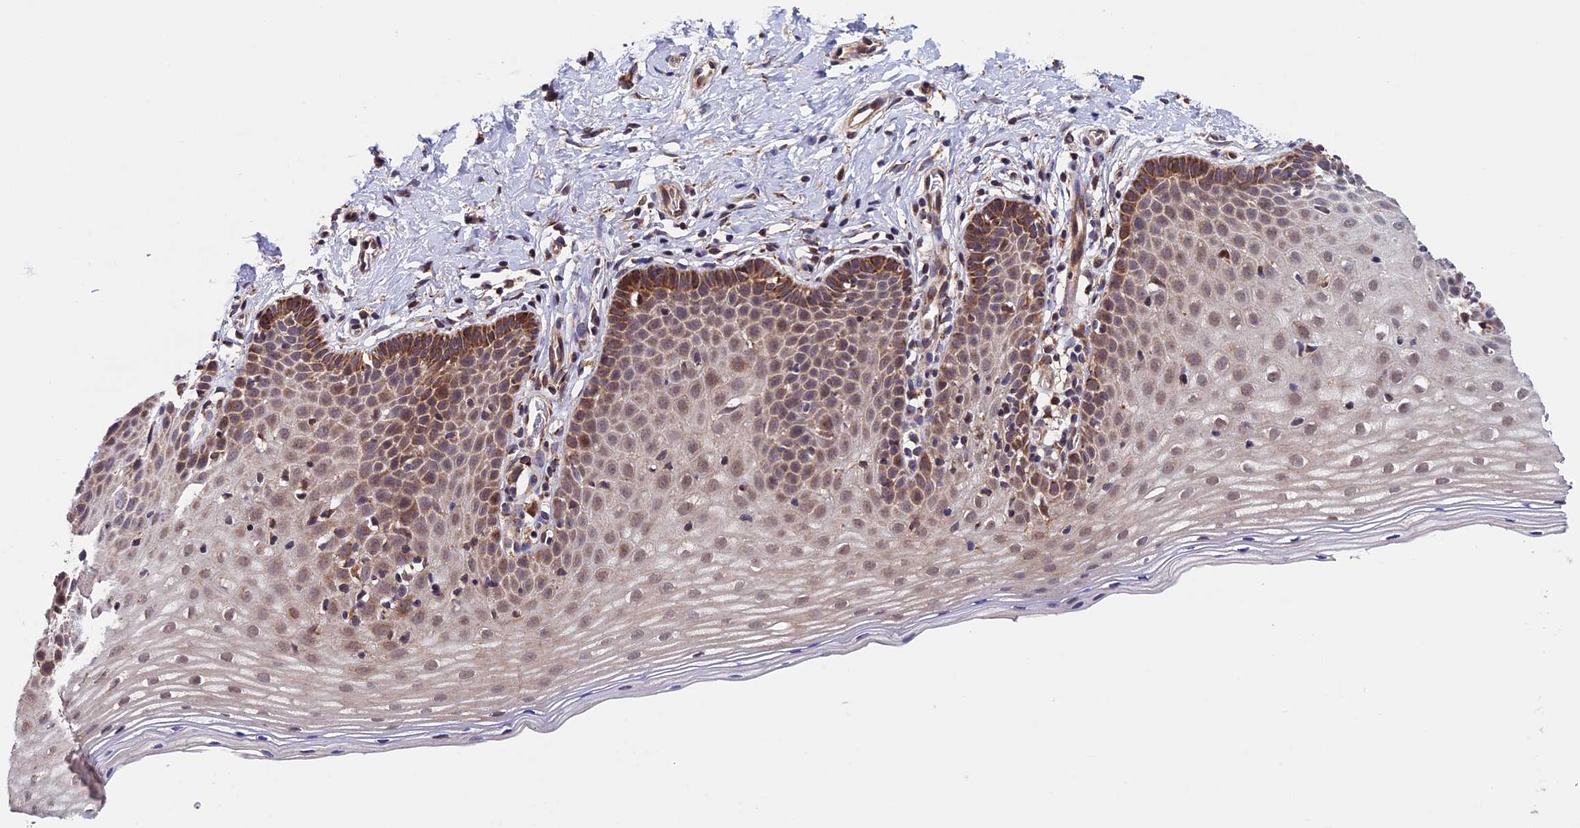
{"staining": {"intensity": "moderate", "quantity": ">75%", "location": "cytoplasmic/membranous"}, "tissue": "cervix", "cell_type": "Glandular cells", "image_type": "normal", "snomed": [{"axis": "morphology", "description": "Normal tissue, NOS"}, {"axis": "topography", "description": "Cervix"}], "caption": "Protein analysis of unremarkable cervix shows moderate cytoplasmic/membranous positivity in approximately >75% of glandular cells. (Brightfield microscopy of DAB IHC at high magnification).", "gene": "RNF17", "patient": {"sex": "female", "age": 36}}